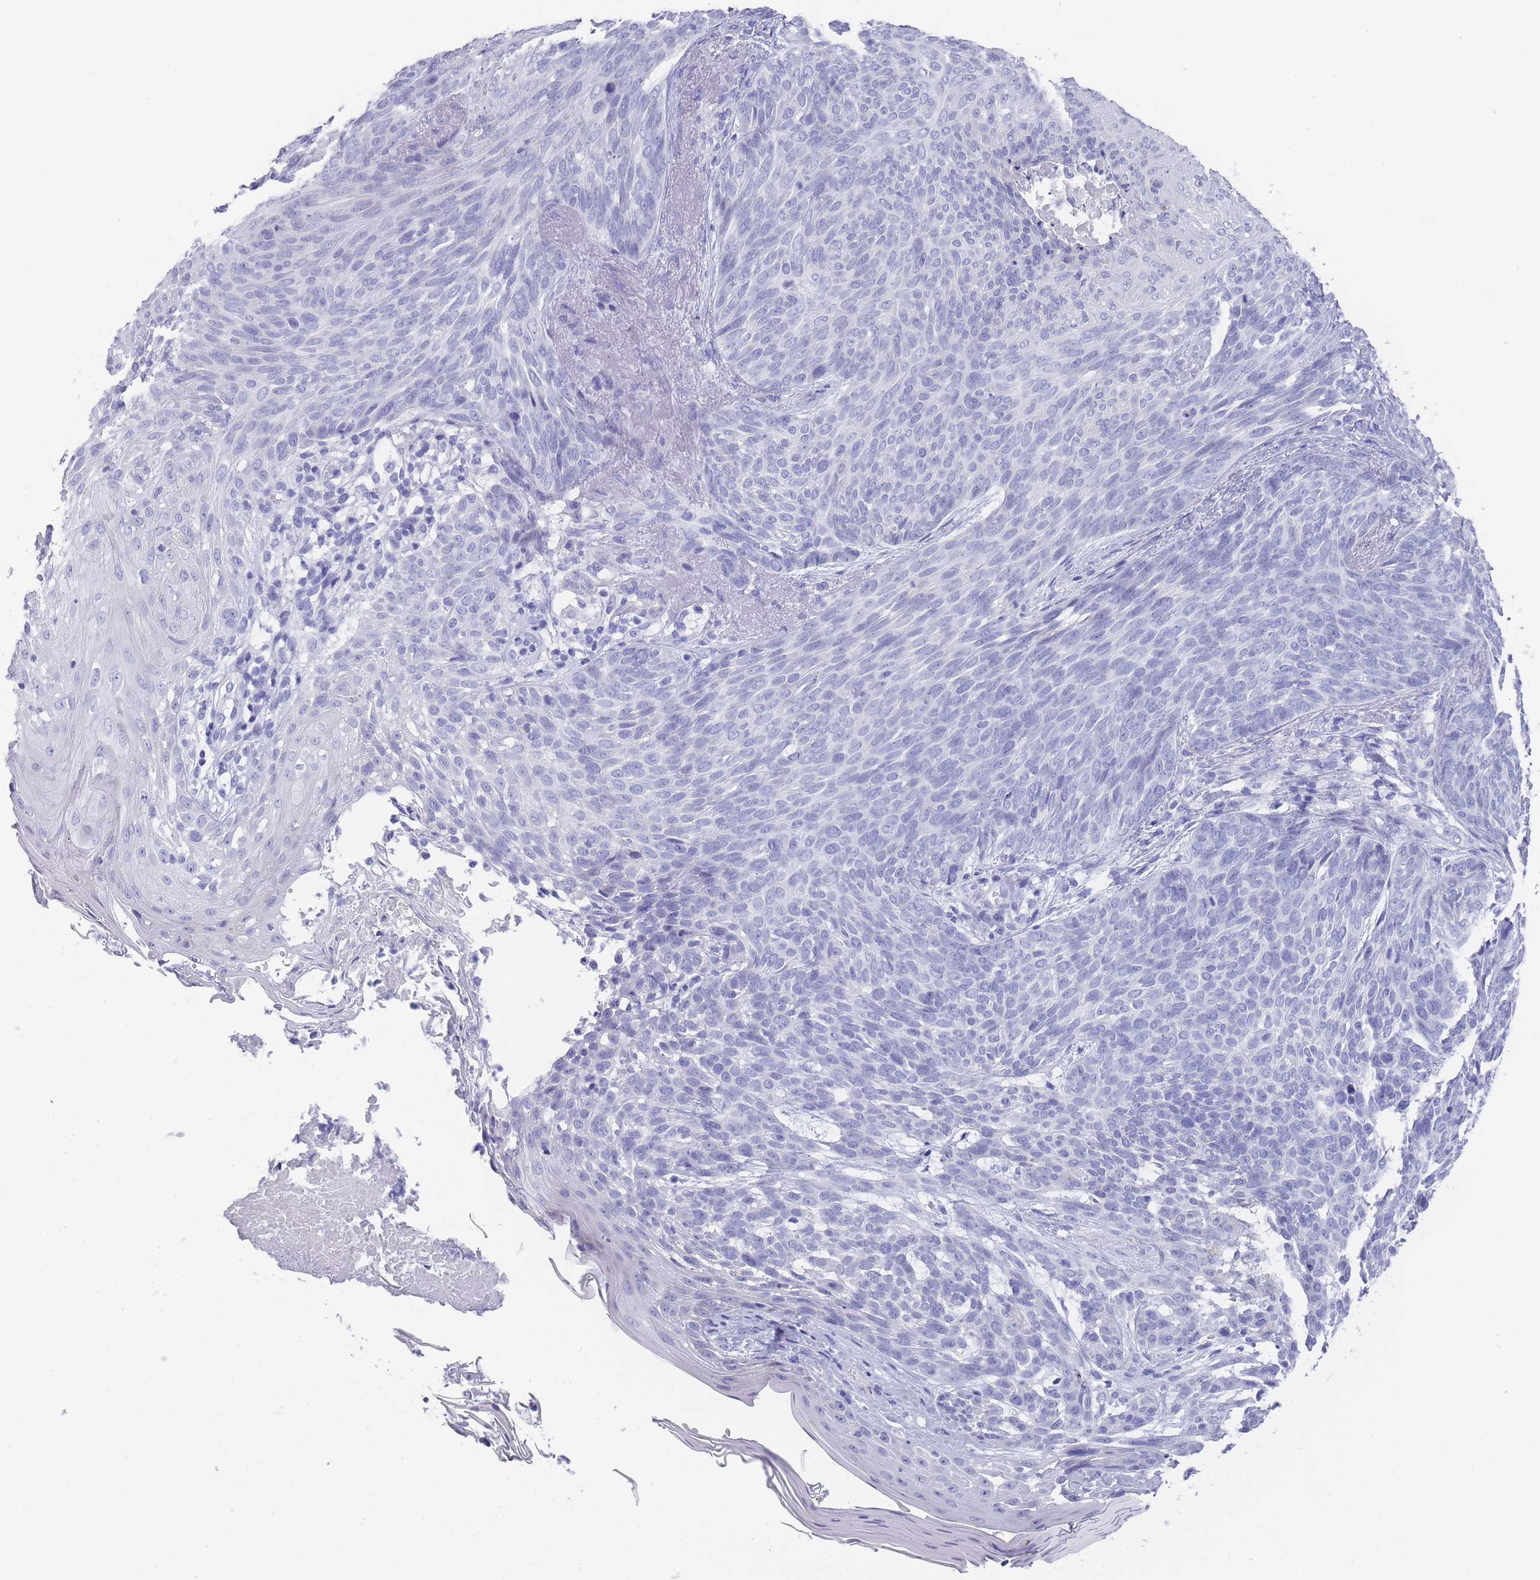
{"staining": {"intensity": "negative", "quantity": "none", "location": "none"}, "tissue": "skin cancer", "cell_type": "Tumor cells", "image_type": "cancer", "snomed": [{"axis": "morphology", "description": "Basal cell carcinoma"}, {"axis": "topography", "description": "Skin"}], "caption": "Immunohistochemistry image of neoplastic tissue: basal cell carcinoma (skin) stained with DAB (3,3'-diaminobenzidine) demonstrates no significant protein positivity in tumor cells.", "gene": "RAB2B", "patient": {"sex": "female", "age": 86}}